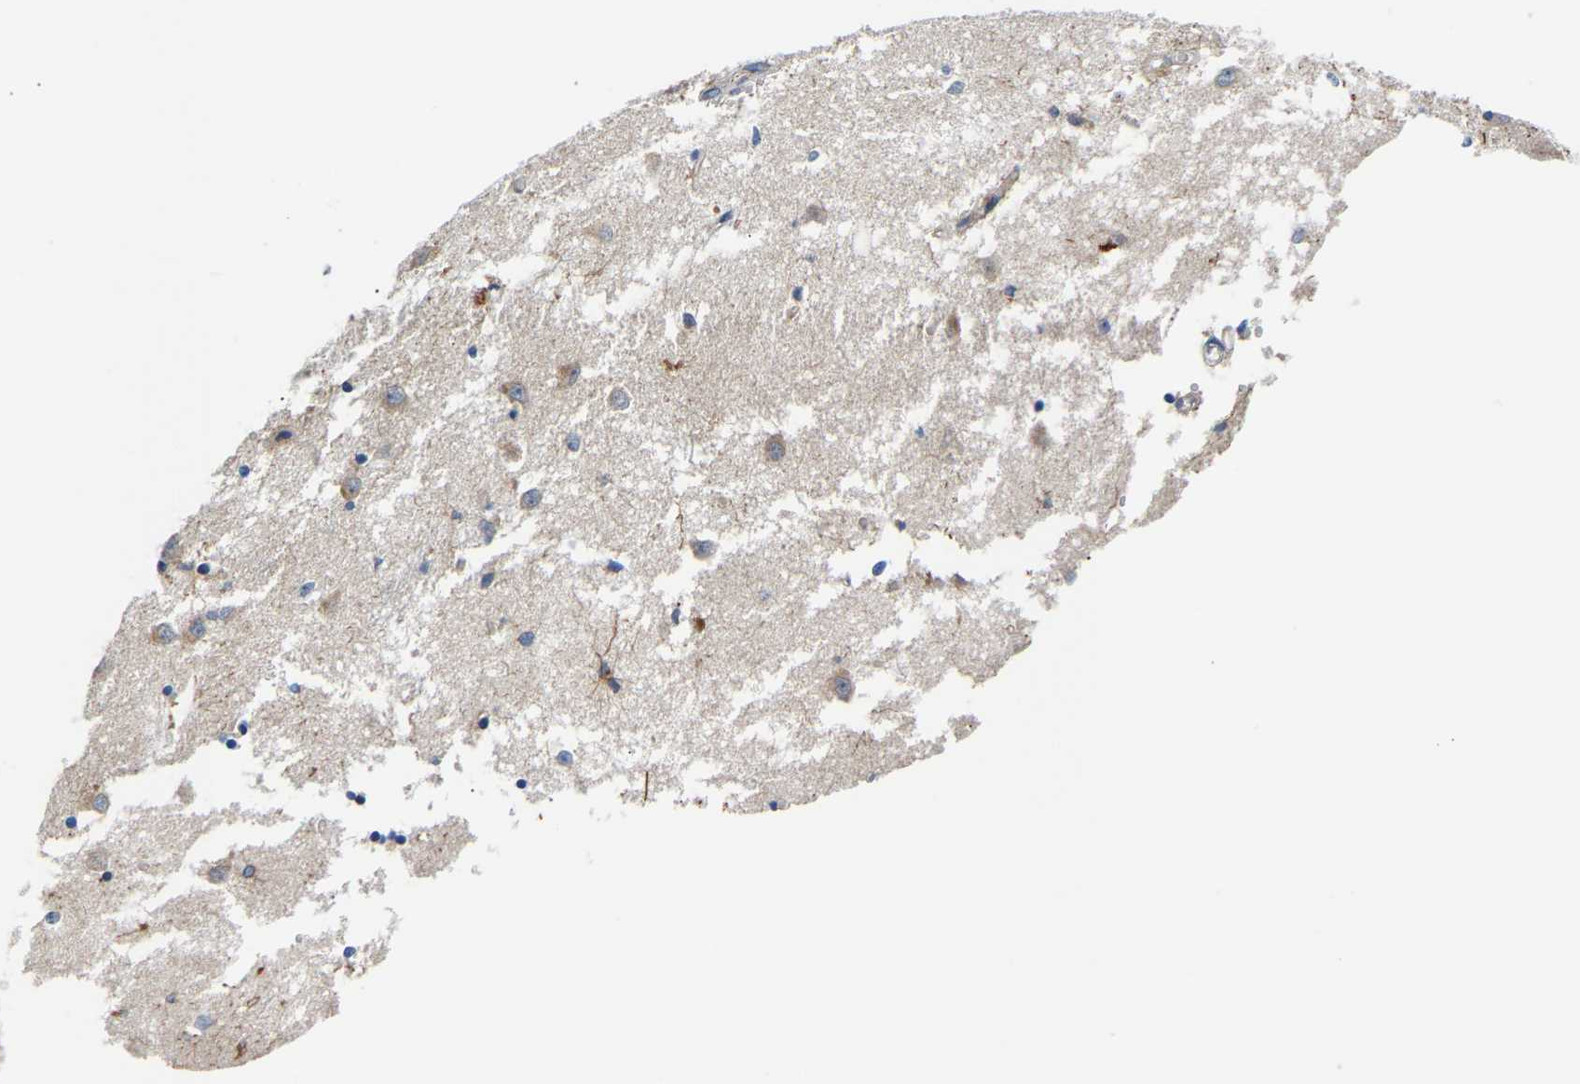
{"staining": {"intensity": "negative", "quantity": "none", "location": "none"}, "tissue": "caudate", "cell_type": "Glial cells", "image_type": "normal", "snomed": [{"axis": "morphology", "description": "Normal tissue, NOS"}, {"axis": "topography", "description": "Lateral ventricle wall"}], "caption": "The image shows no significant expression in glial cells of caudate. (Stains: DAB (3,3'-diaminobenzidine) IHC with hematoxylin counter stain, Microscopy: brightfield microscopy at high magnification).", "gene": "CCDC171", "patient": {"sex": "female", "age": 19}}